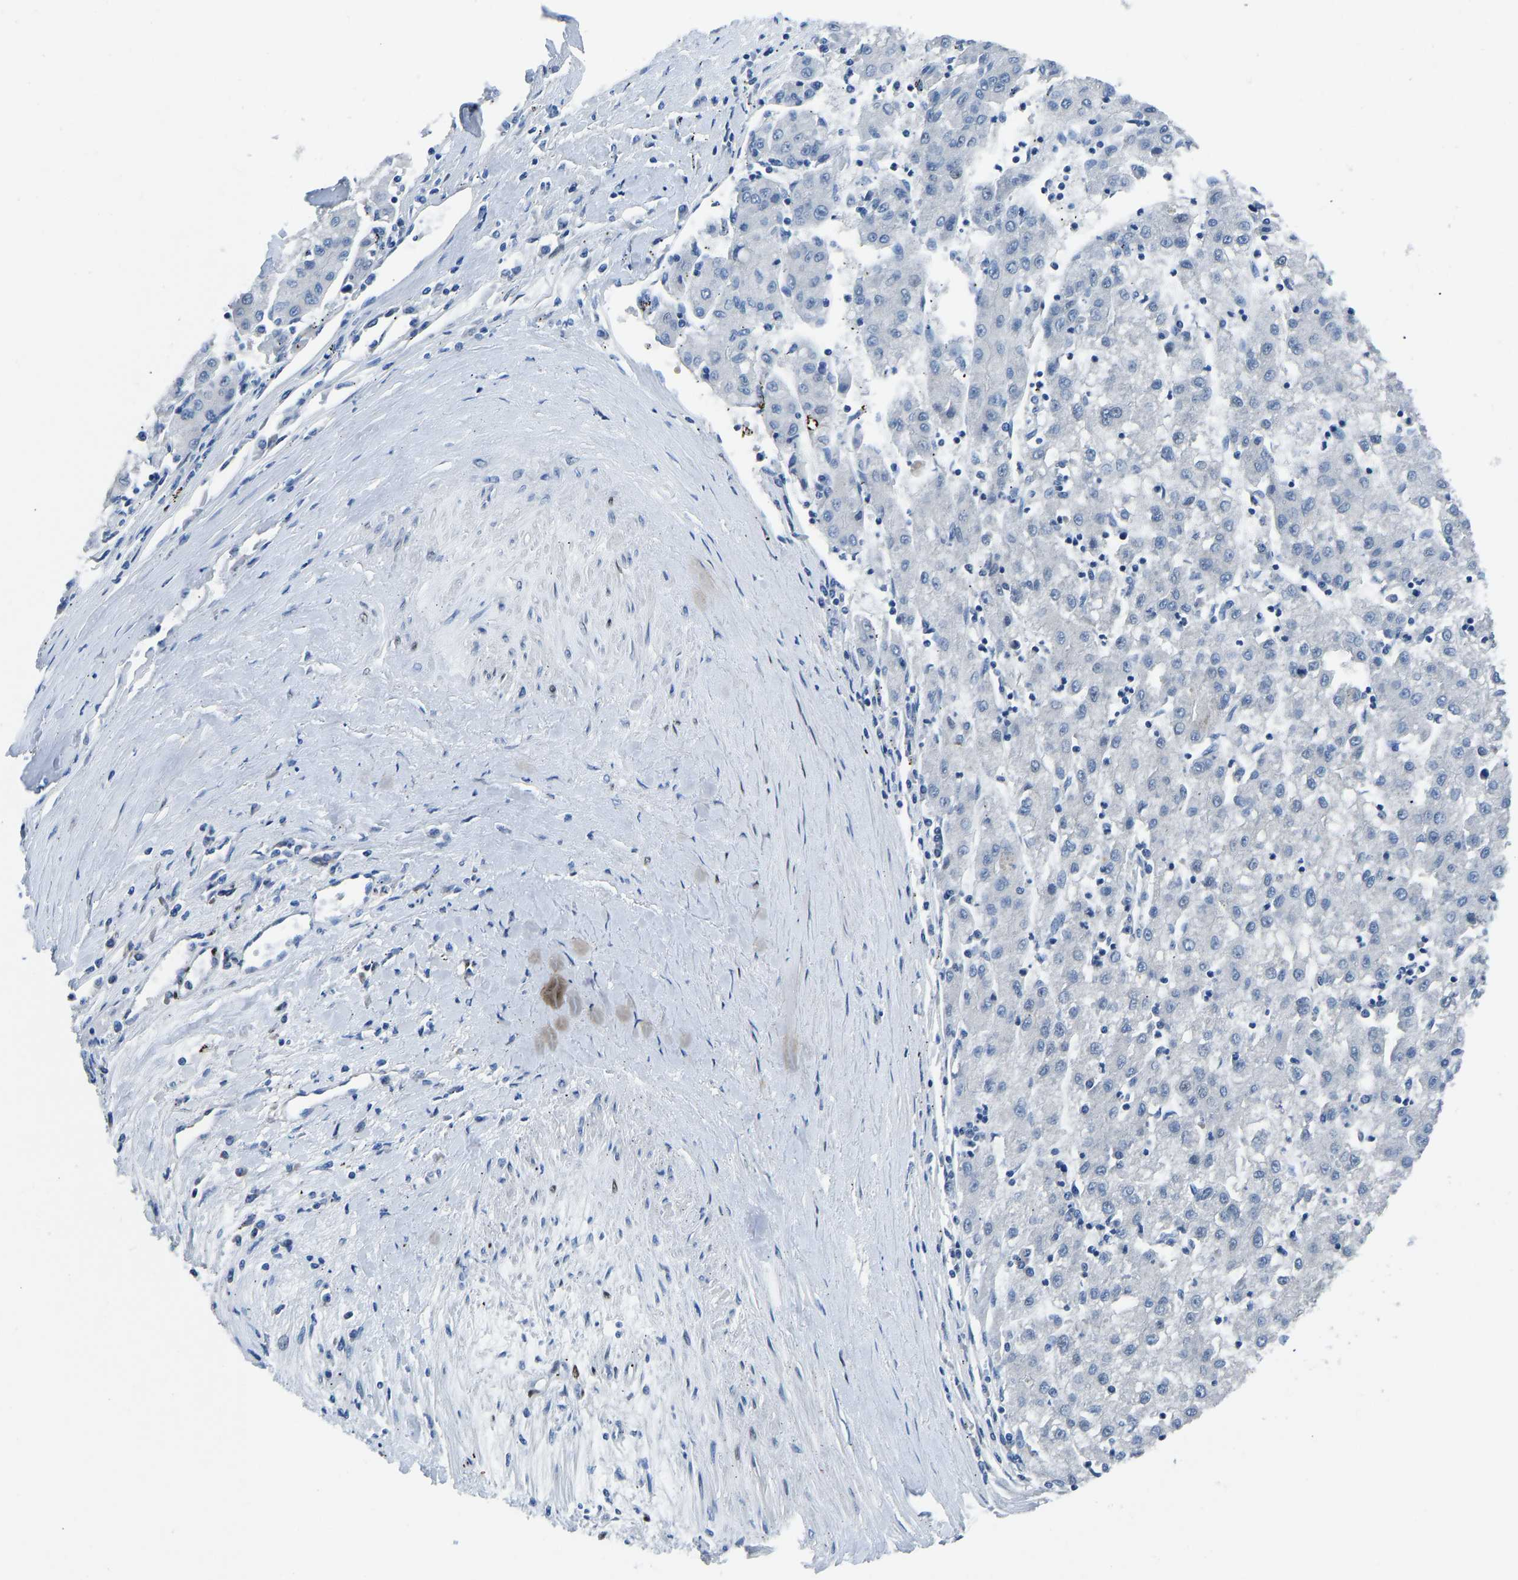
{"staining": {"intensity": "negative", "quantity": "none", "location": "none"}, "tissue": "liver cancer", "cell_type": "Tumor cells", "image_type": "cancer", "snomed": [{"axis": "morphology", "description": "Carcinoma, Hepatocellular, NOS"}, {"axis": "topography", "description": "Liver"}], "caption": "High power microscopy image of an immunohistochemistry image of liver cancer (hepatocellular carcinoma), revealing no significant positivity in tumor cells.", "gene": "EGR1", "patient": {"sex": "male", "age": 72}}